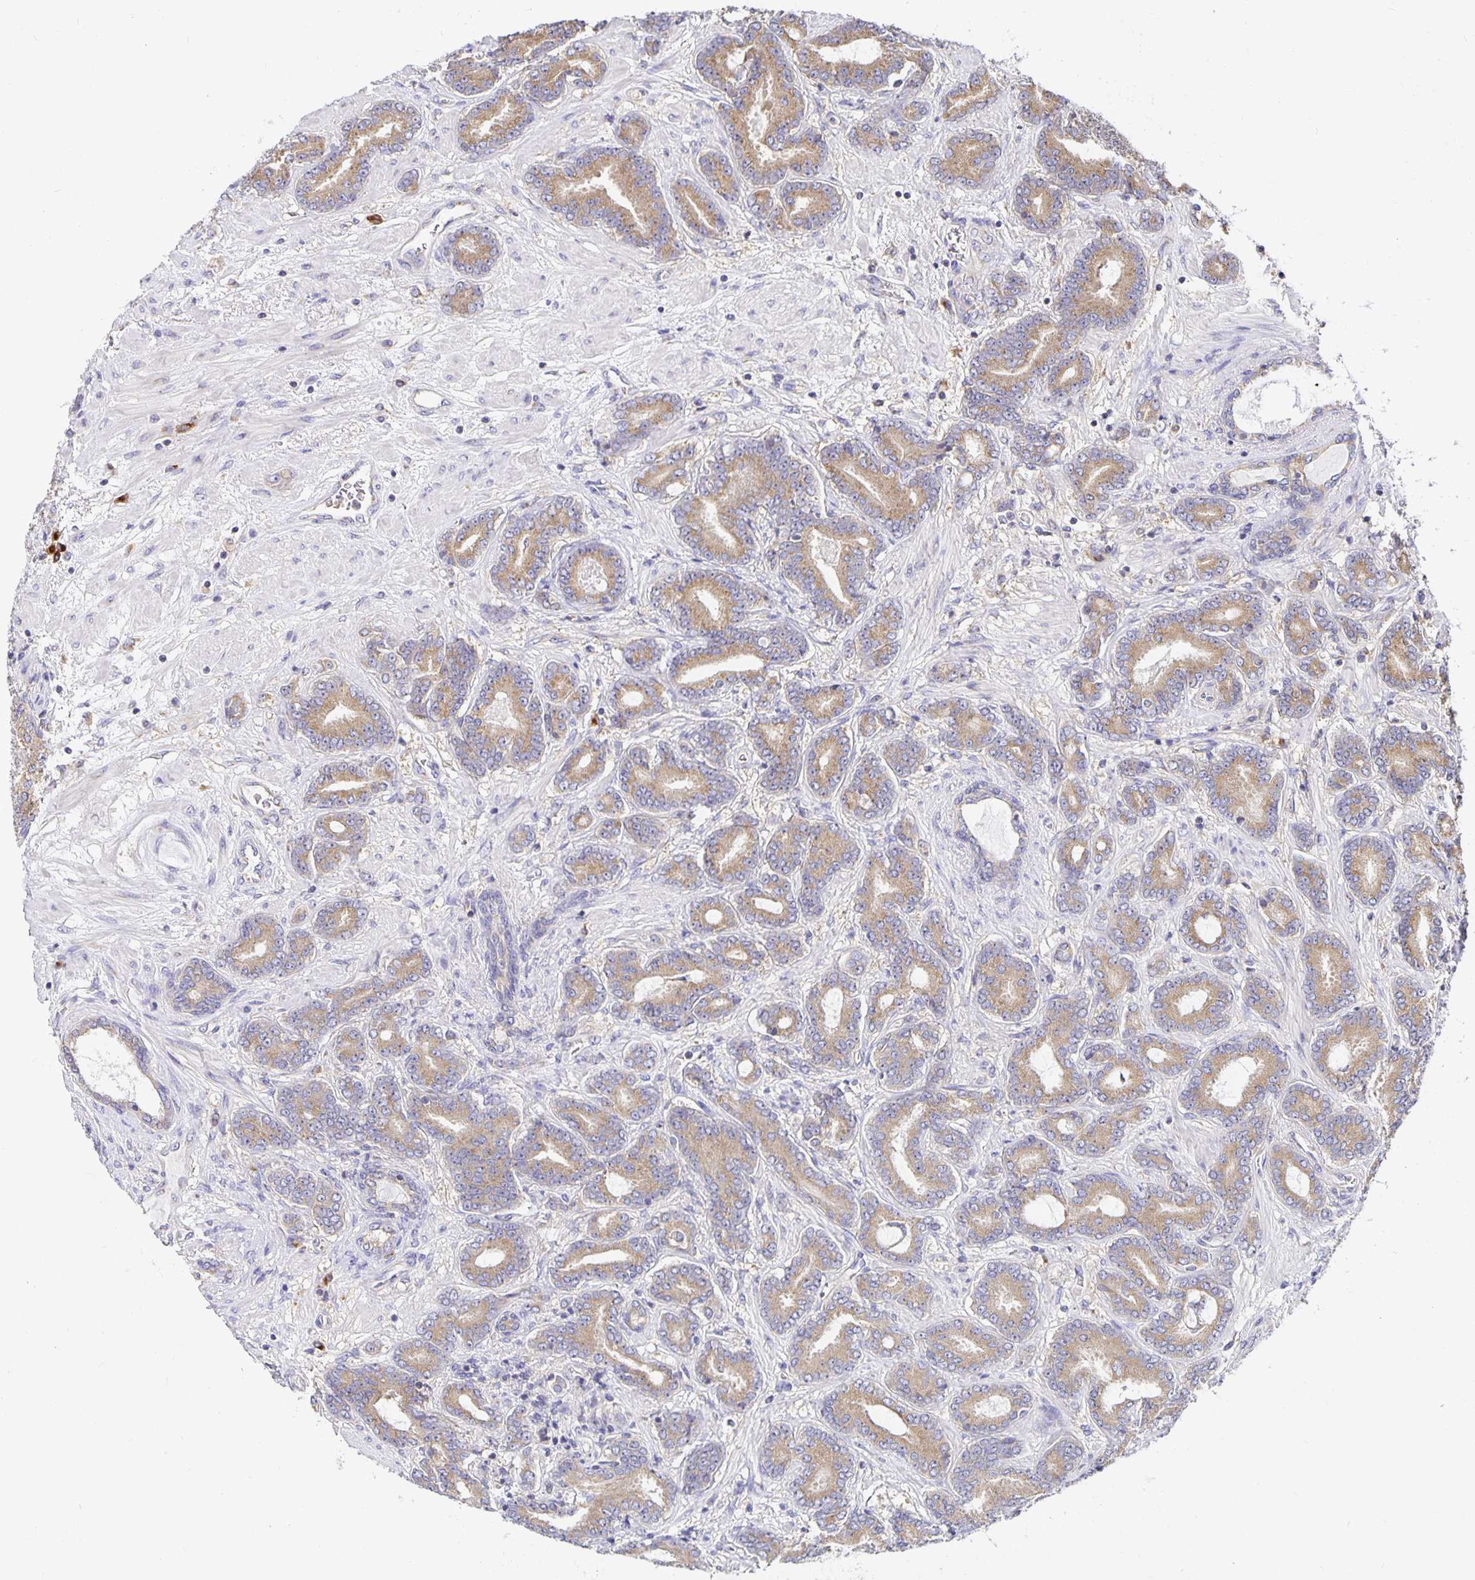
{"staining": {"intensity": "moderate", "quantity": ">75%", "location": "cytoplasmic/membranous"}, "tissue": "prostate cancer", "cell_type": "Tumor cells", "image_type": "cancer", "snomed": [{"axis": "morphology", "description": "Adenocarcinoma, High grade"}, {"axis": "topography", "description": "Prostate"}], "caption": "Immunohistochemistry (IHC) of human prostate adenocarcinoma (high-grade) shows medium levels of moderate cytoplasmic/membranous expression in approximately >75% of tumor cells.", "gene": "USO1", "patient": {"sex": "male", "age": 62}}